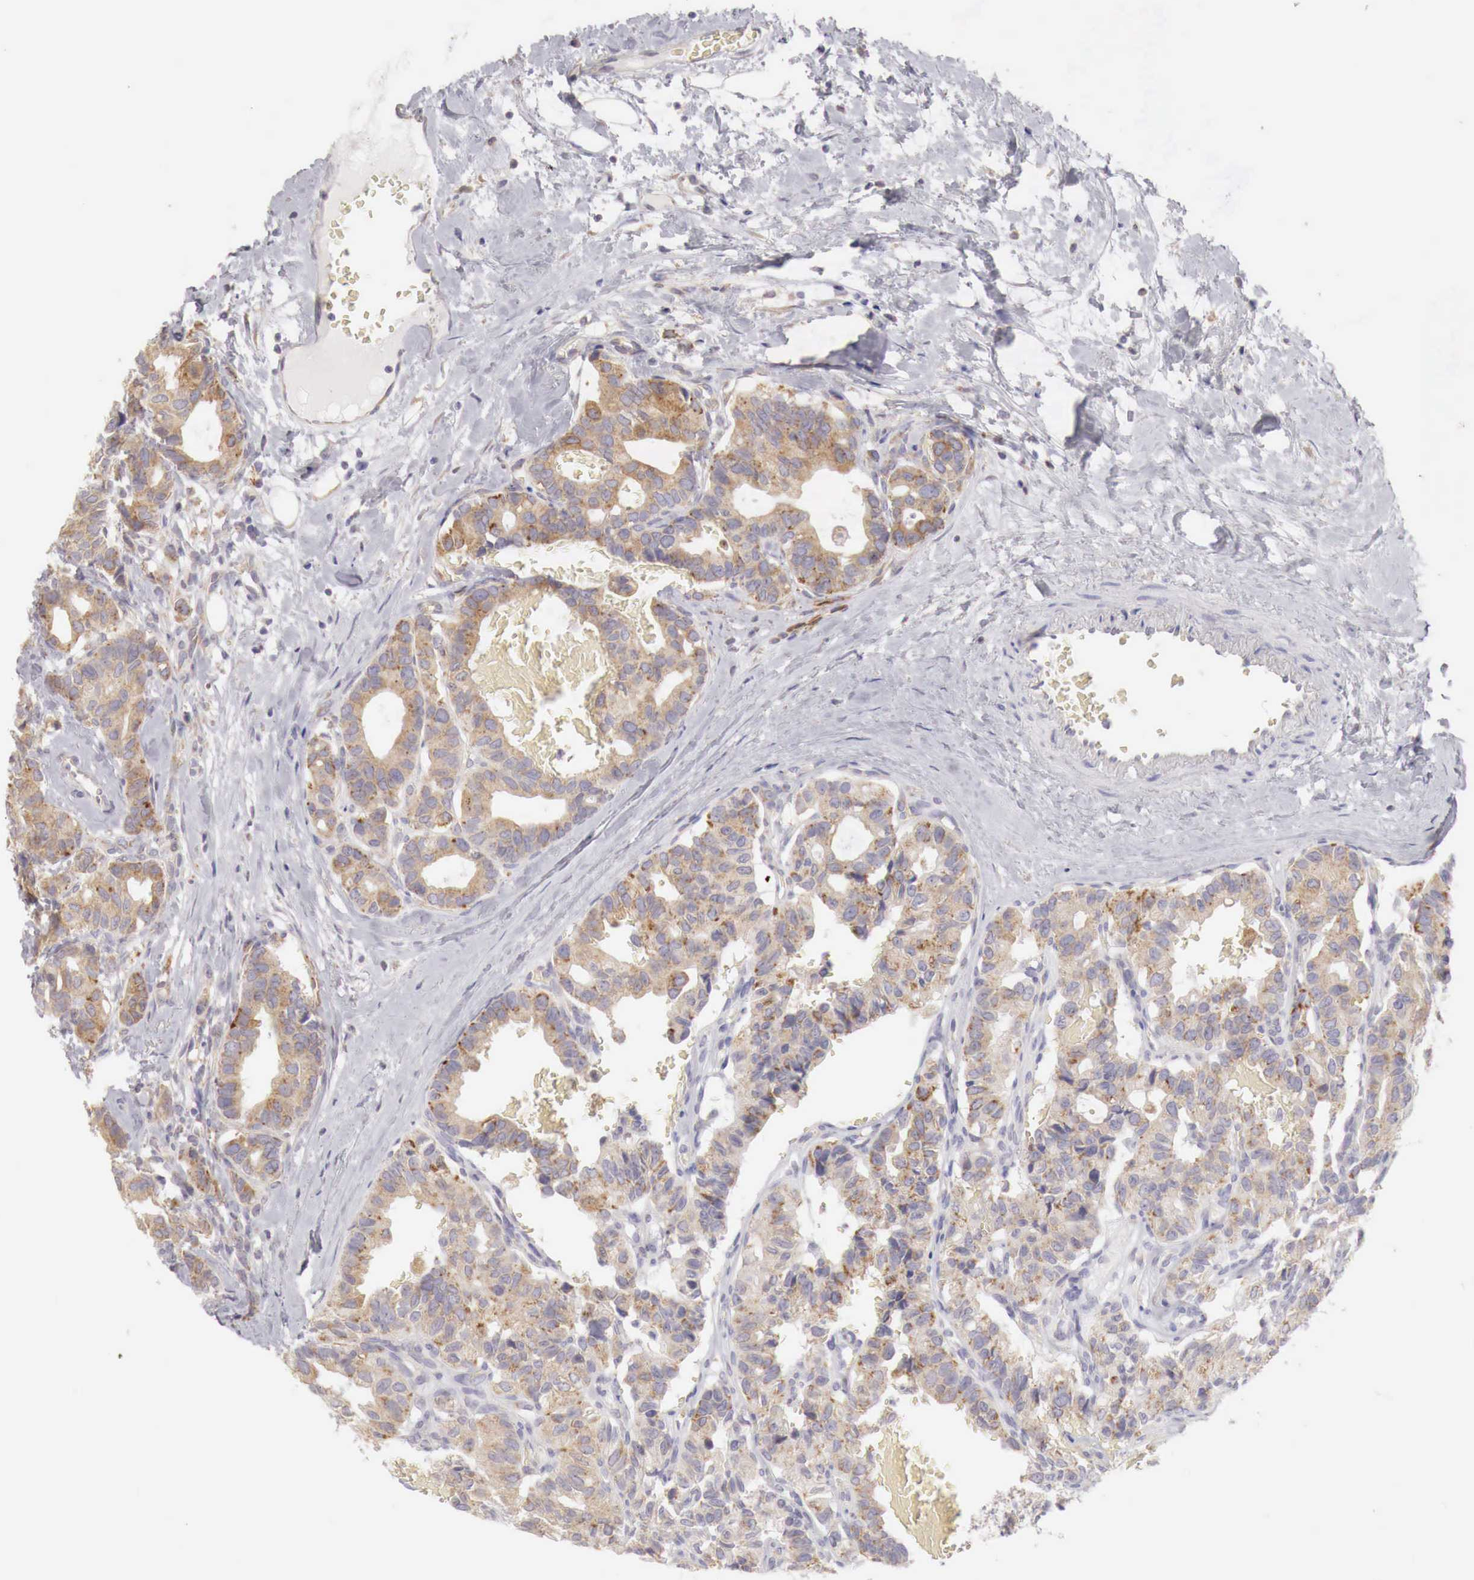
{"staining": {"intensity": "moderate", "quantity": ">75%", "location": "cytoplasmic/membranous"}, "tissue": "breast cancer", "cell_type": "Tumor cells", "image_type": "cancer", "snomed": [{"axis": "morphology", "description": "Duct carcinoma"}, {"axis": "topography", "description": "Breast"}], "caption": "Immunohistochemical staining of human invasive ductal carcinoma (breast) shows medium levels of moderate cytoplasmic/membranous positivity in about >75% of tumor cells.", "gene": "NSDHL", "patient": {"sex": "female", "age": 69}}